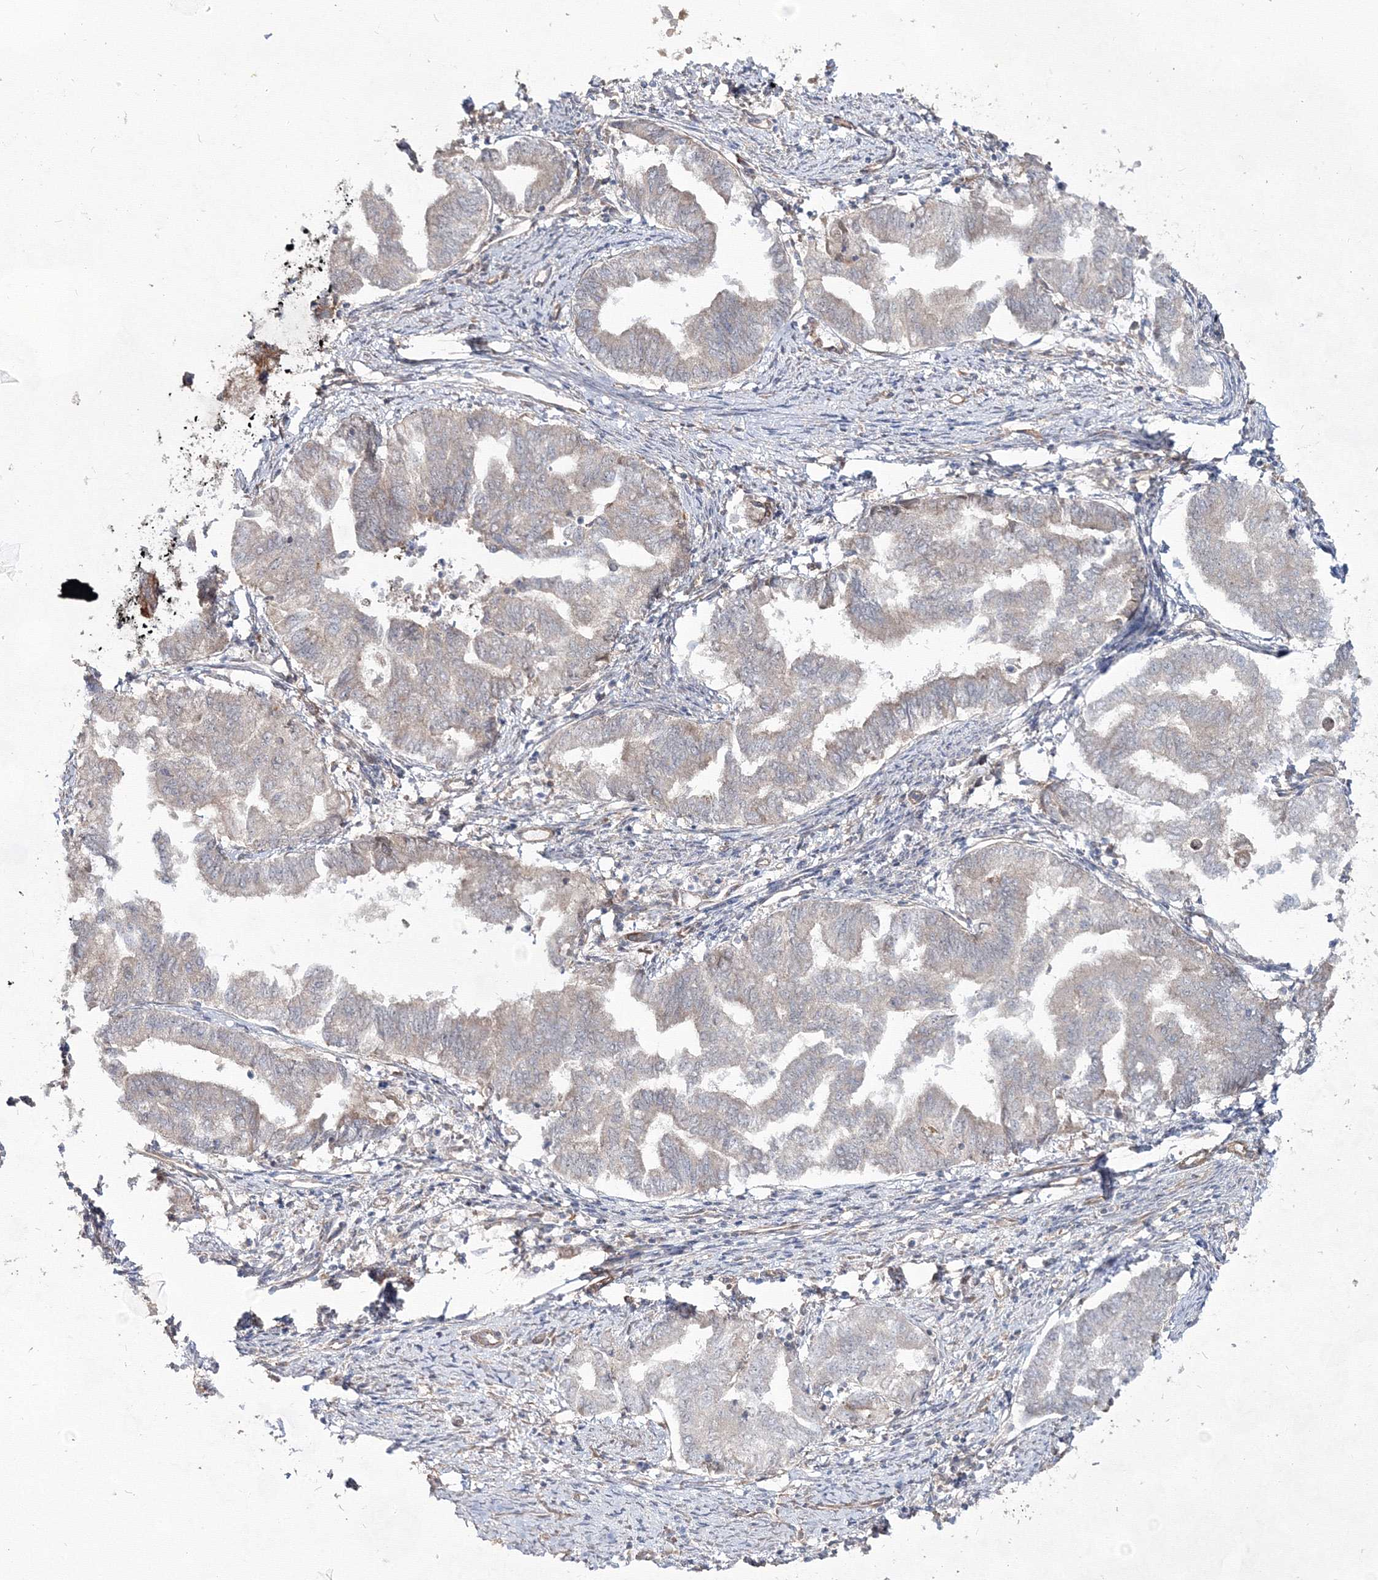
{"staining": {"intensity": "weak", "quantity": "<25%", "location": "cytoplasmic/membranous"}, "tissue": "endometrial cancer", "cell_type": "Tumor cells", "image_type": "cancer", "snomed": [{"axis": "morphology", "description": "Adenocarcinoma, NOS"}, {"axis": "topography", "description": "Endometrium"}], "caption": "This image is of endometrial cancer stained with immunohistochemistry (IHC) to label a protein in brown with the nuclei are counter-stained blue. There is no expression in tumor cells.", "gene": "EXOC6", "patient": {"sex": "female", "age": 79}}